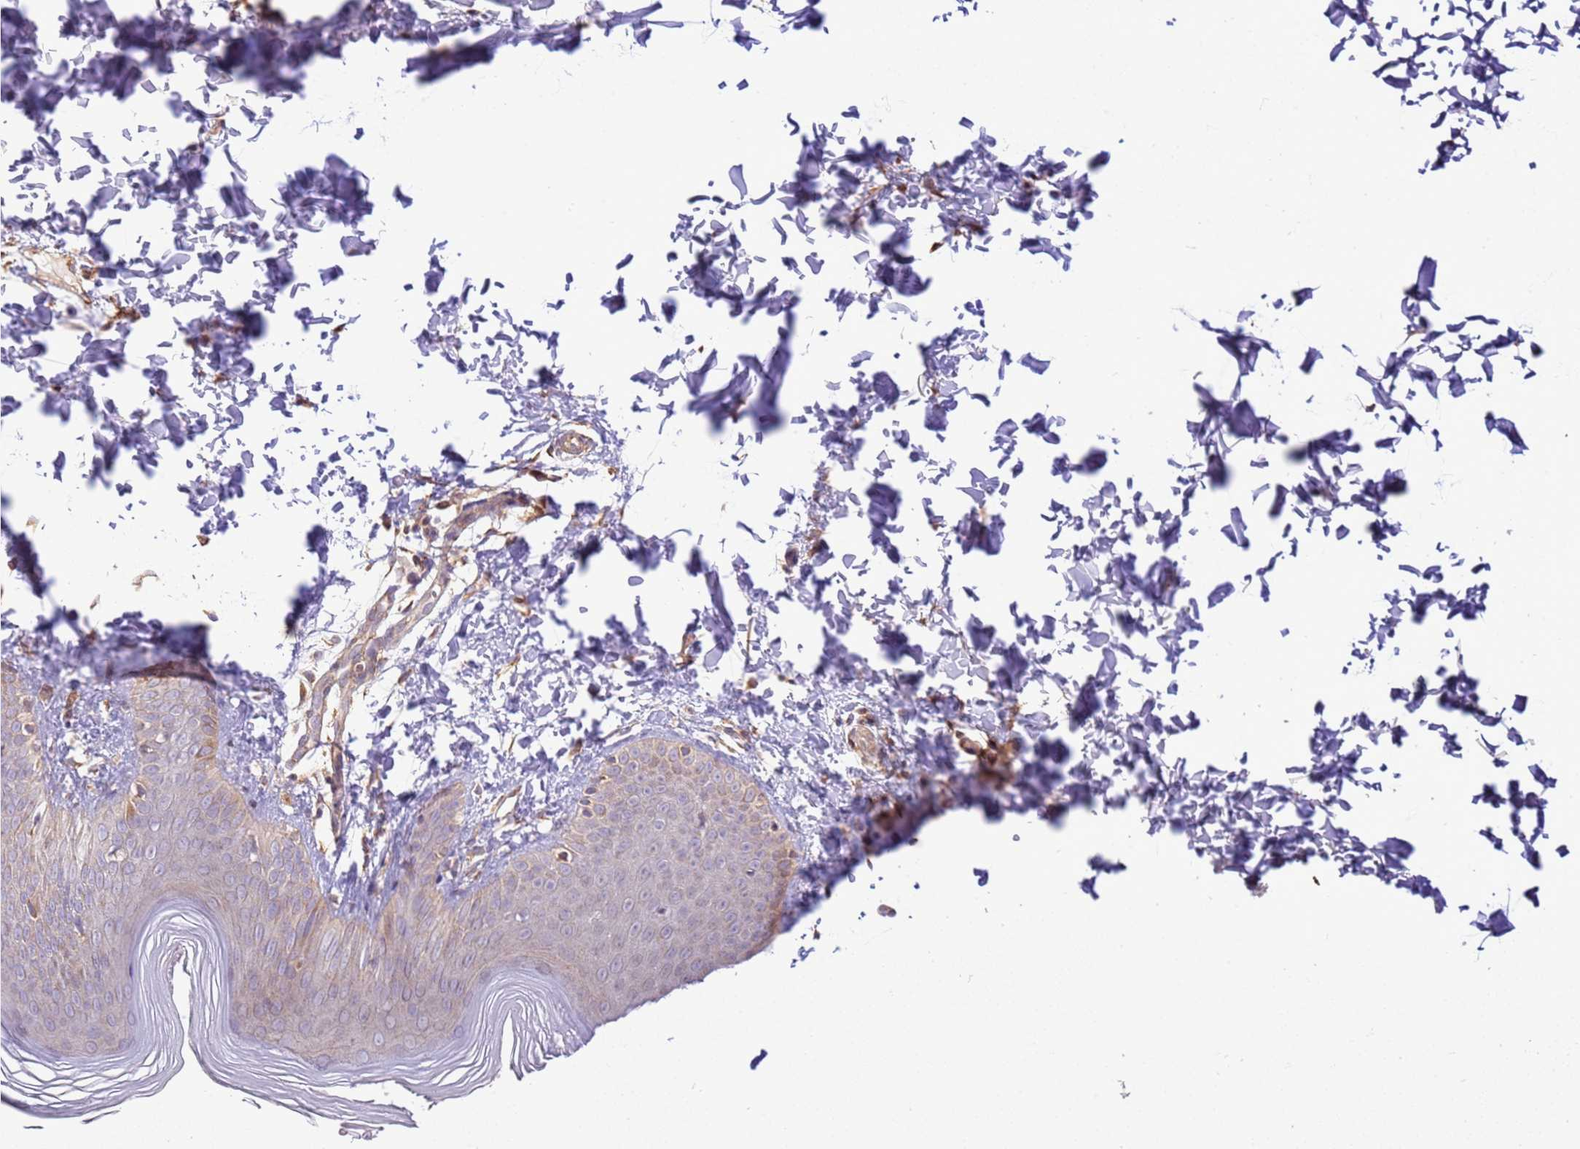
{"staining": {"intensity": "moderate", "quantity": "<25%", "location": "cytoplasmic/membranous,nuclear"}, "tissue": "skin", "cell_type": "Epidermal cells", "image_type": "normal", "snomed": [{"axis": "morphology", "description": "Normal tissue, NOS"}, {"axis": "morphology", "description": "Inflammation, NOS"}, {"axis": "topography", "description": "Soft tissue"}, {"axis": "topography", "description": "Anal"}], "caption": "Epidermal cells show moderate cytoplasmic/membranous,nuclear positivity in about <25% of cells in unremarkable skin.", "gene": "SCARA3", "patient": {"sex": "female", "age": 15}}